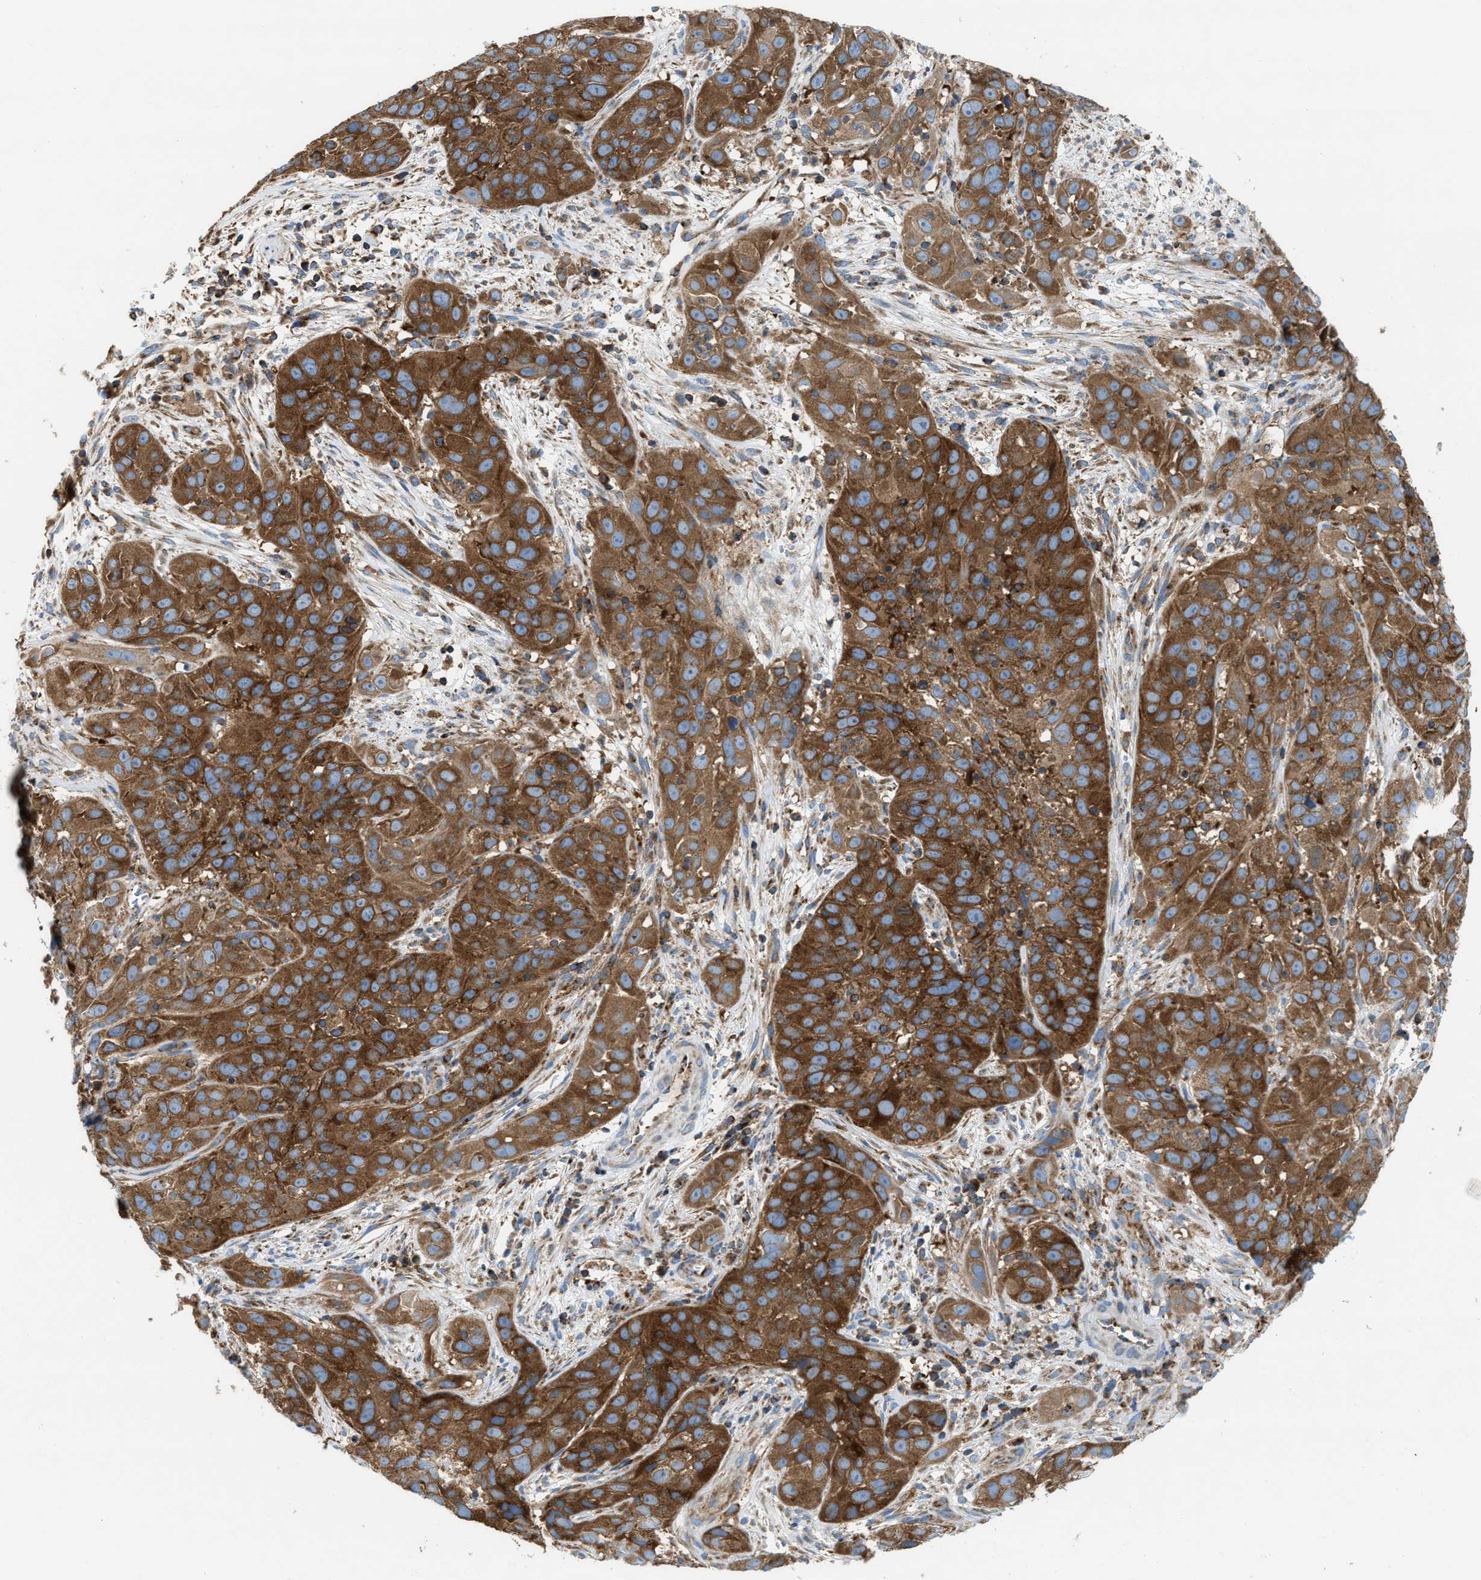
{"staining": {"intensity": "moderate", "quantity": ">75%", "location": "cytoplasmic/membranous"}, "tissue": "cervical cancer", "cell_type": "Tumor cells", "image_type": "cancer", "snomed": [{"axis": "morphology", "description": "Squamous cell carcinoma, NOS"}, {"axis": "topography", "description": "Cervix"}], "caption": "Brown immunohistochemical staining in cervical cancer shows moderate cytoplasmic/membranous expression in about >75% of tumor cells. The staining was performed using DAB to visualize the protein expression in brown, while the nuclei were stained in blue with hematoxylin (Magnification: 20x).", "gene": "TBC1D15", "patient": {"sex": "female", "age": 32}}